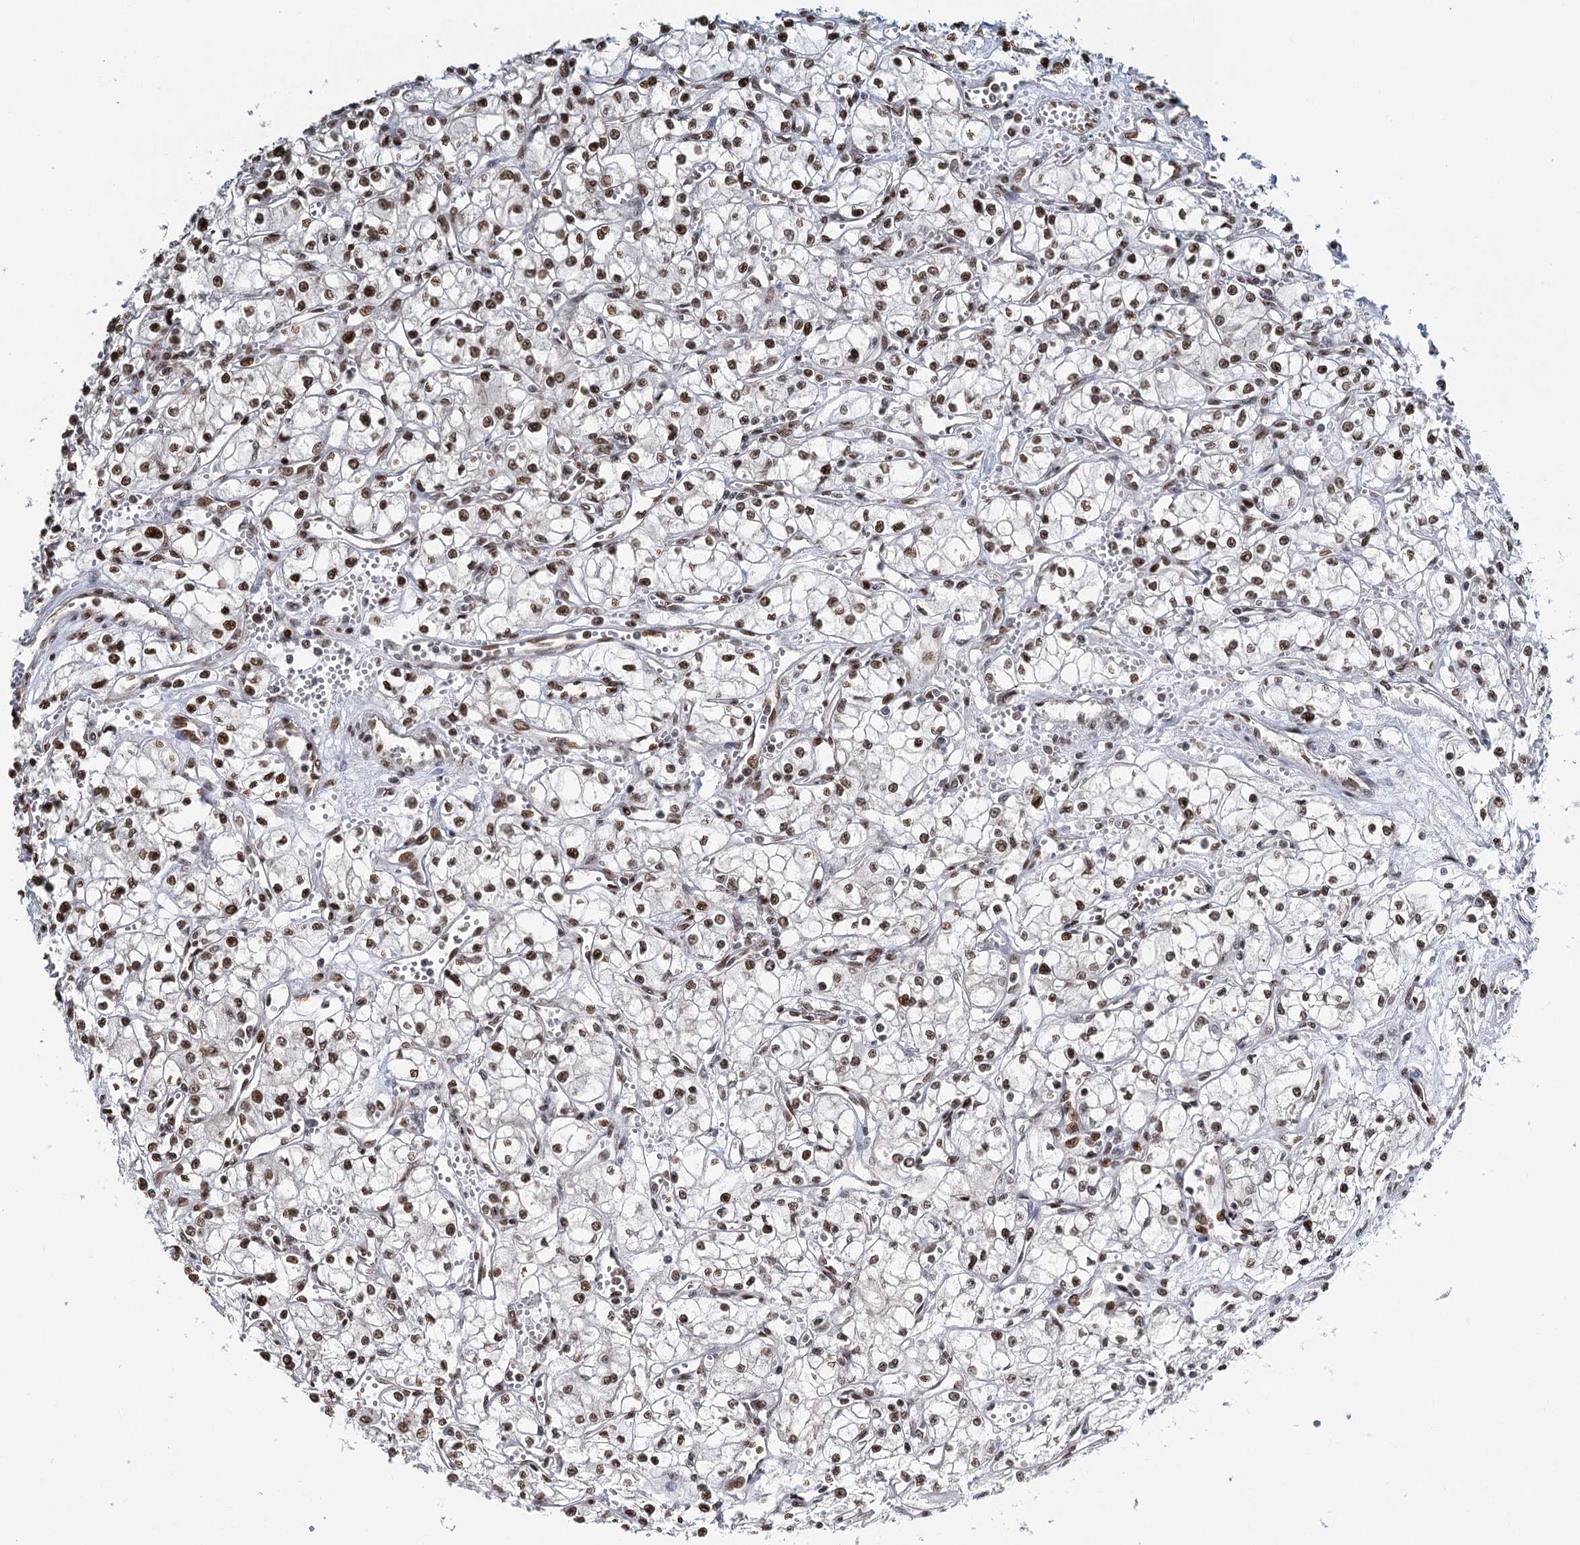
{"staining": {"intensity": "moderate", "quantity": ">75%", "location": "nuclear"}, "tissue": "renal cancer", "cell_type": "Tumor cells", "image_type": "cancer", "snomed": [{"axis": "morphology", "description": "Adenocarcinoma, NOS"}, {"axis": "topography", "description": "Kidney"}], "caption": "Protein analysis of renal adenocarcinoma tissue exhibits moderate nuclear expression in approximately >75% of tumor cells.", "gene": "RPS27A", "patient": {"sex": "male", "age": 59}}